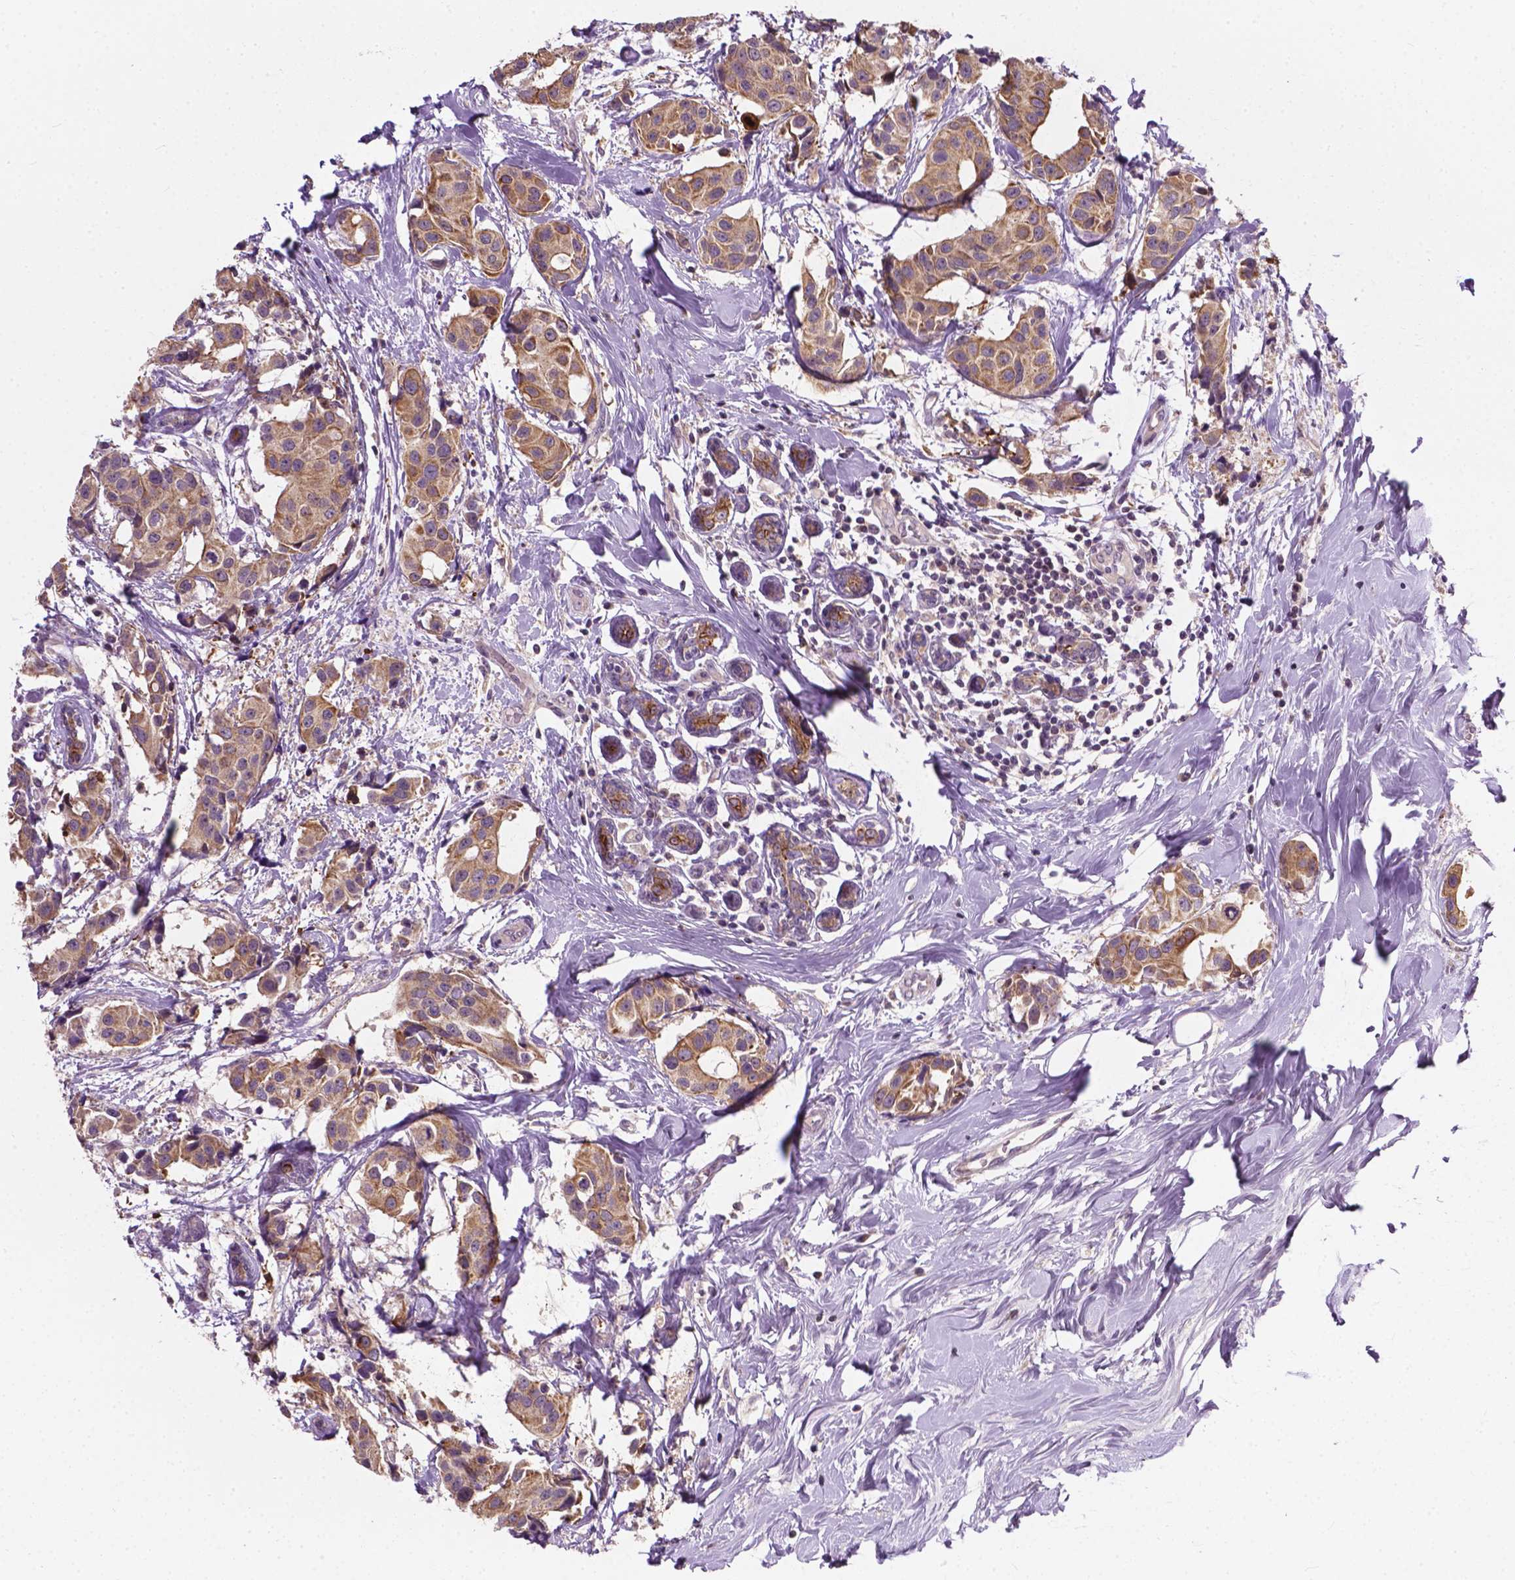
{"staining": {"intensity": "weak", "quantity": ">75%", "location": "cytoplasmic/membranous"}, "tissue": "breast cancer", "cell_type": "Tumor cells", "image_type": "cancer", "snomed": [{"axis": "morphology", "description": "Normal tissue, NOS"}, {"axis": "morphology", "description": "Duct carcinoma"}, {"axis": "topography", "description": "Breast"}], "caption": "Invasive ductal carcinoma (breast) stained for a protein demonstrates weak cytoplasmic/membranous positivity in tumor cells.", "gene": "MZT1", "patient": {"sex": "female", "age": 39}}